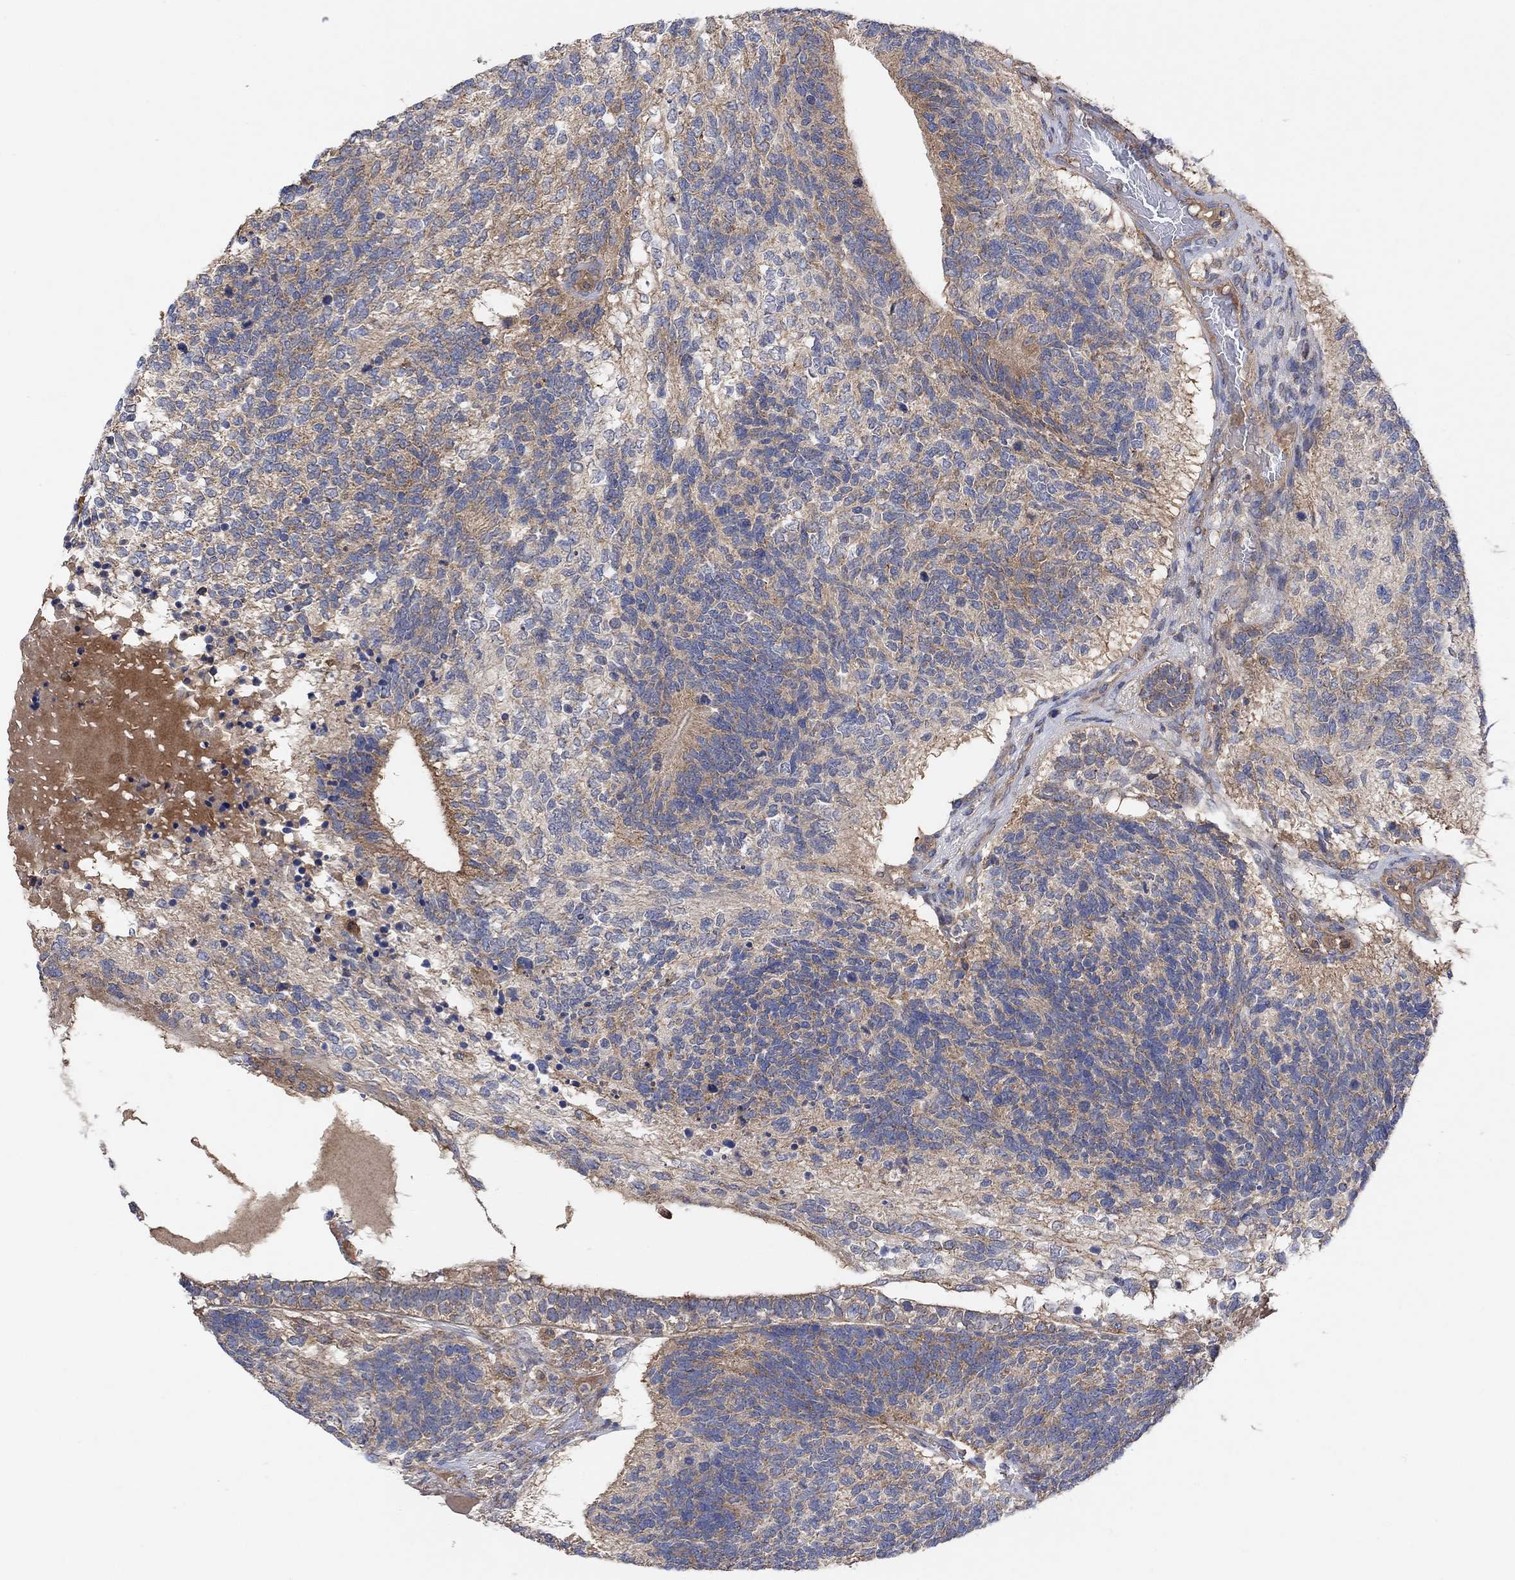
{"staining": {"intensity": "moderate", "quantity": "25%-75%", "location": "cytoplasmic/membranous"}, "tissue": "testis cancer", "cell_type": "Tumor cells", "image_type": "cancer", "snomed": [{"axis": "morphology", "description": "Seminoma, NOS"}, {"axis": "morphology", "description": "Carcinoma, Embryonal, NOS"}, {"axis": "topography", "description": "Testis"}], "caption": "Tumor cells exhibit medium levels of moderate cytoplasmic/membranous staining in about 25%-75% of cells in human seminoma (testis). Using DAB (3,3'-diaminobenzidine) (brown) and hematoxylin (blue) stains, captured at high magnification using brightfield microscopy.", "gene": "BLOC1S3", "patient": {"sex": "male", "age": 41}}